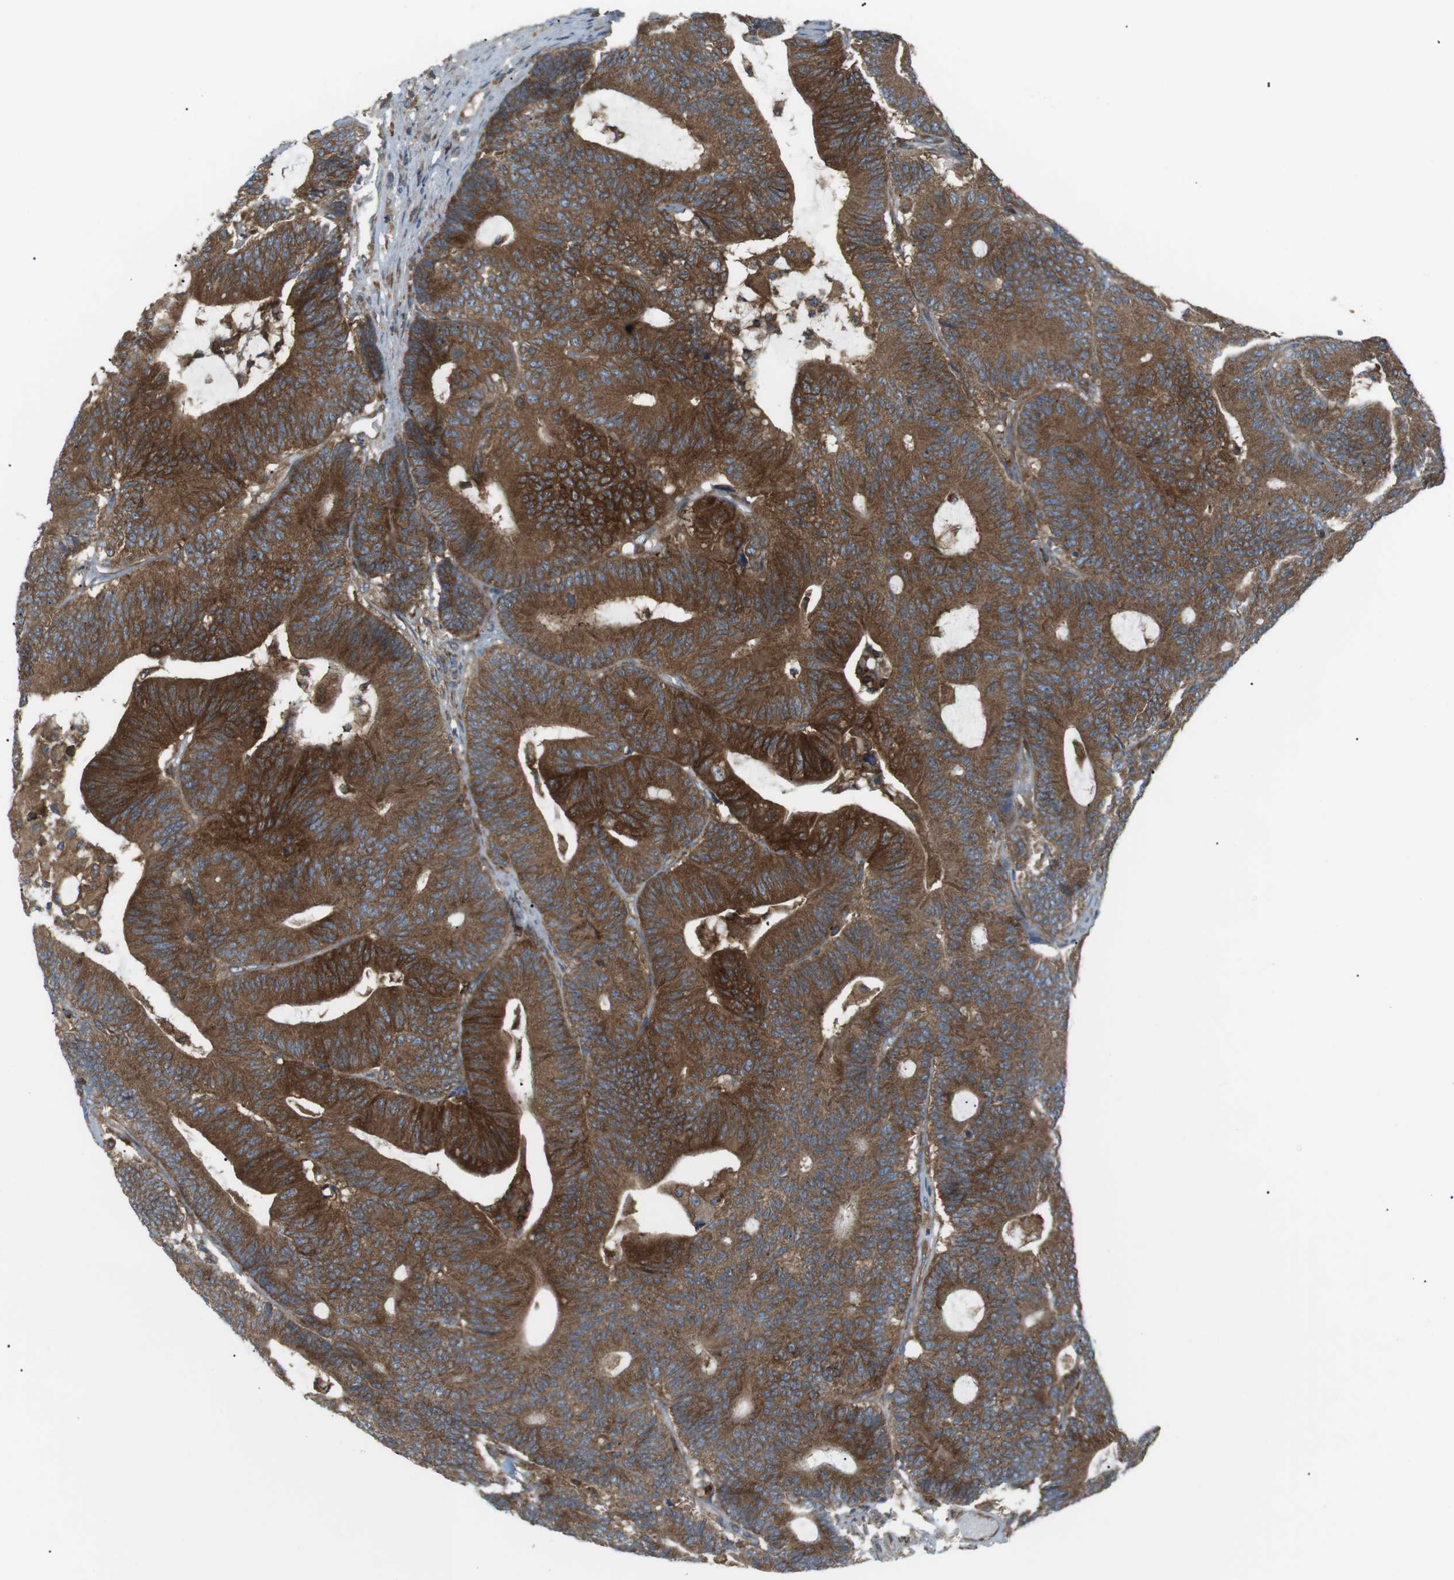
{"staining": {"intensity": "strong", "quantity": ">75%", "location": "cytoplasmic/membranous"}, "tissue": "colorectal cancer", "cell_type": "Tumor cells", "image_type": "cancer", "snomed": [{"axis": "morphology", "description": "Adenocarcinoma, NOS"}, {"axis": "topography", "description": "Colon"}], "caption": "Immunohistochemistry histopathology image of neoplastic tissue: human colorectal adenocarcinoma stained using immunohistochemistry (IHC) reveals high levels of strong protein expression localized specifically in the cytoplasmic/membranous of tumor cells, appearing as a cytoplasmic/membranous brown color.", "gene": "FLII", "patient": {"sex": "female", "age": 84}}